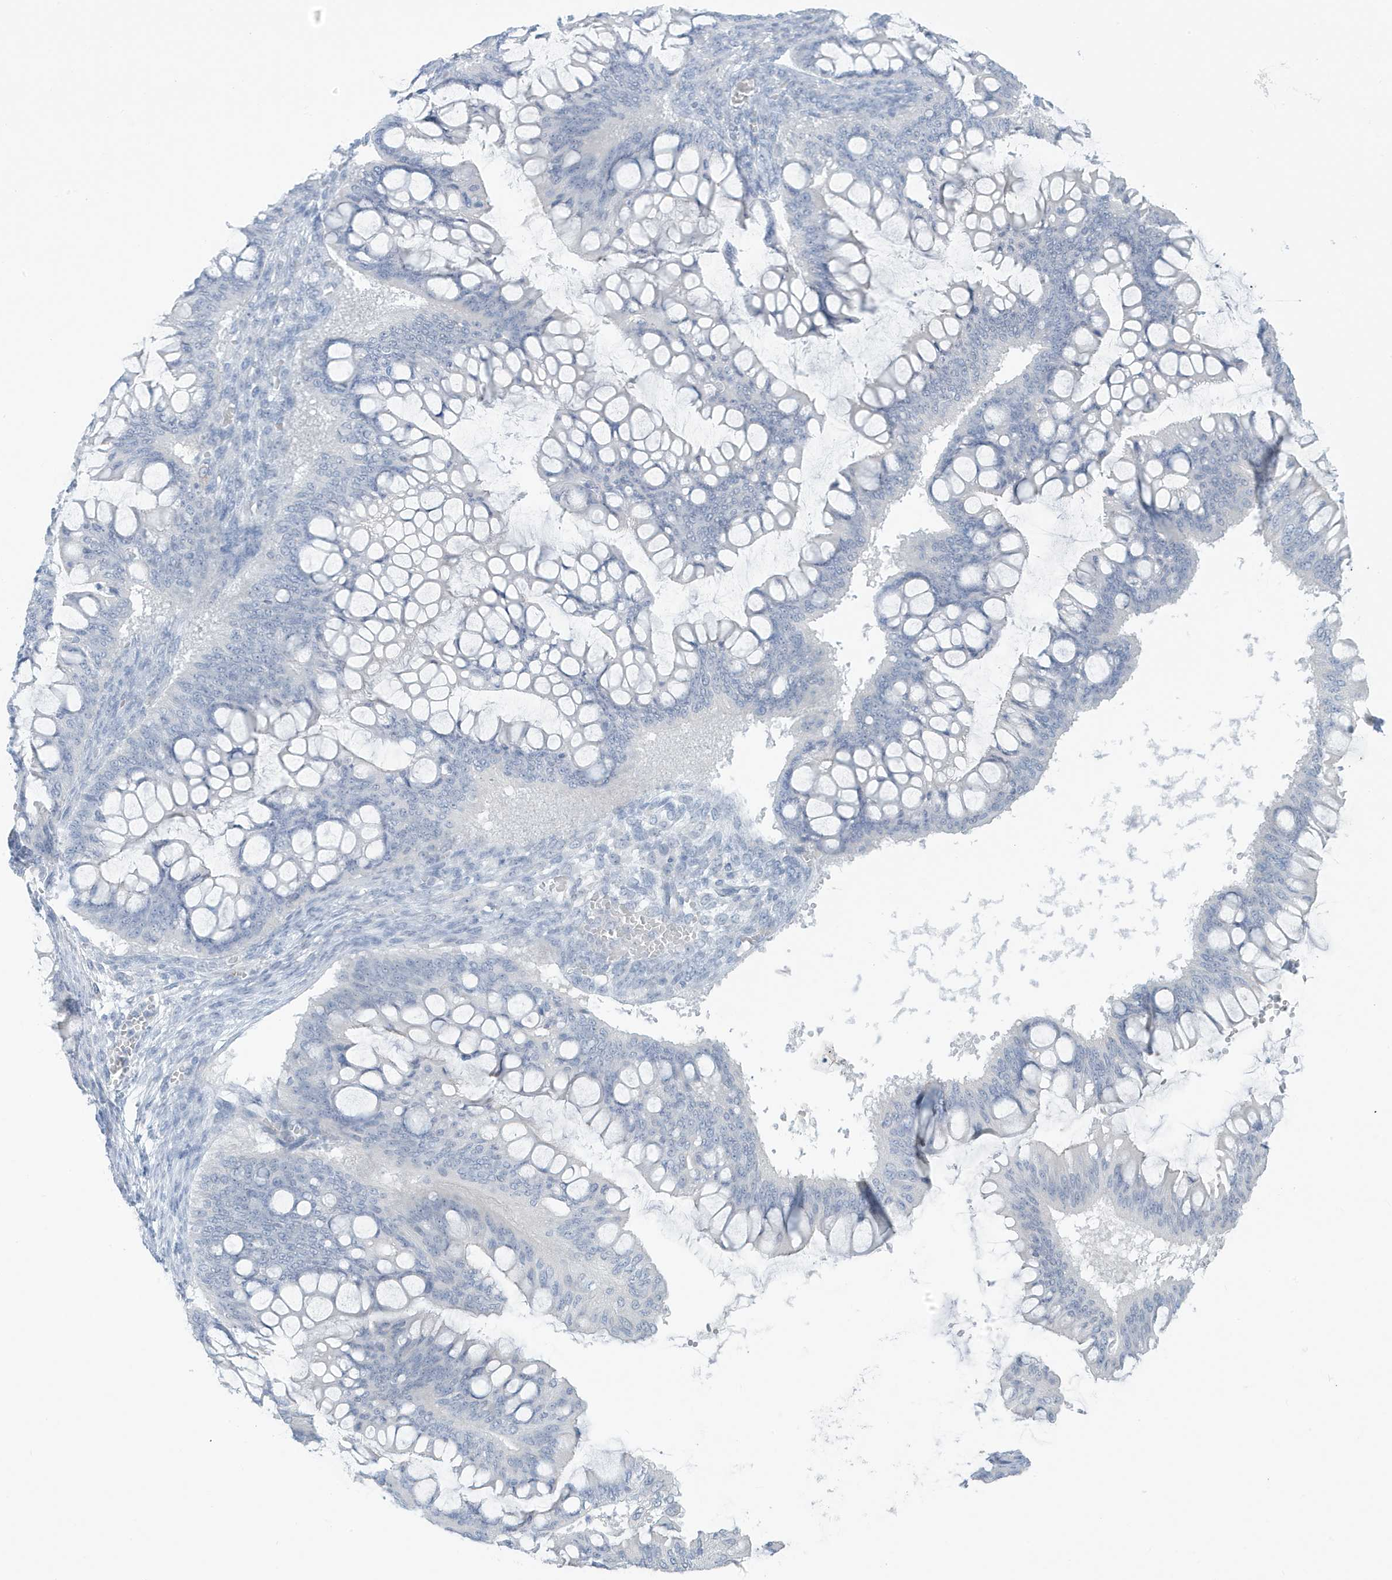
{"staining": {"intensity": "negative", "quantity": "none", "location": "none"}, "tissue": "ovarian cancer", "cell_type": "Tumor cells", "image_type": "cancer", "snomed": [{"axis": "morphology", "description": "Cystadenocarcinoma, mucinous, NOS"}, {"axis": "topography", "description": "Ovary"}], "caption": "Immunohistochemistry histopathology image of human ovarian cancer (mucinous cystadenocarcinoma) stained for a protein (brown), which displays no positivity in tumor cells.", "gene": "PERM1", "patient": {"sex": "female", "age": 73}}